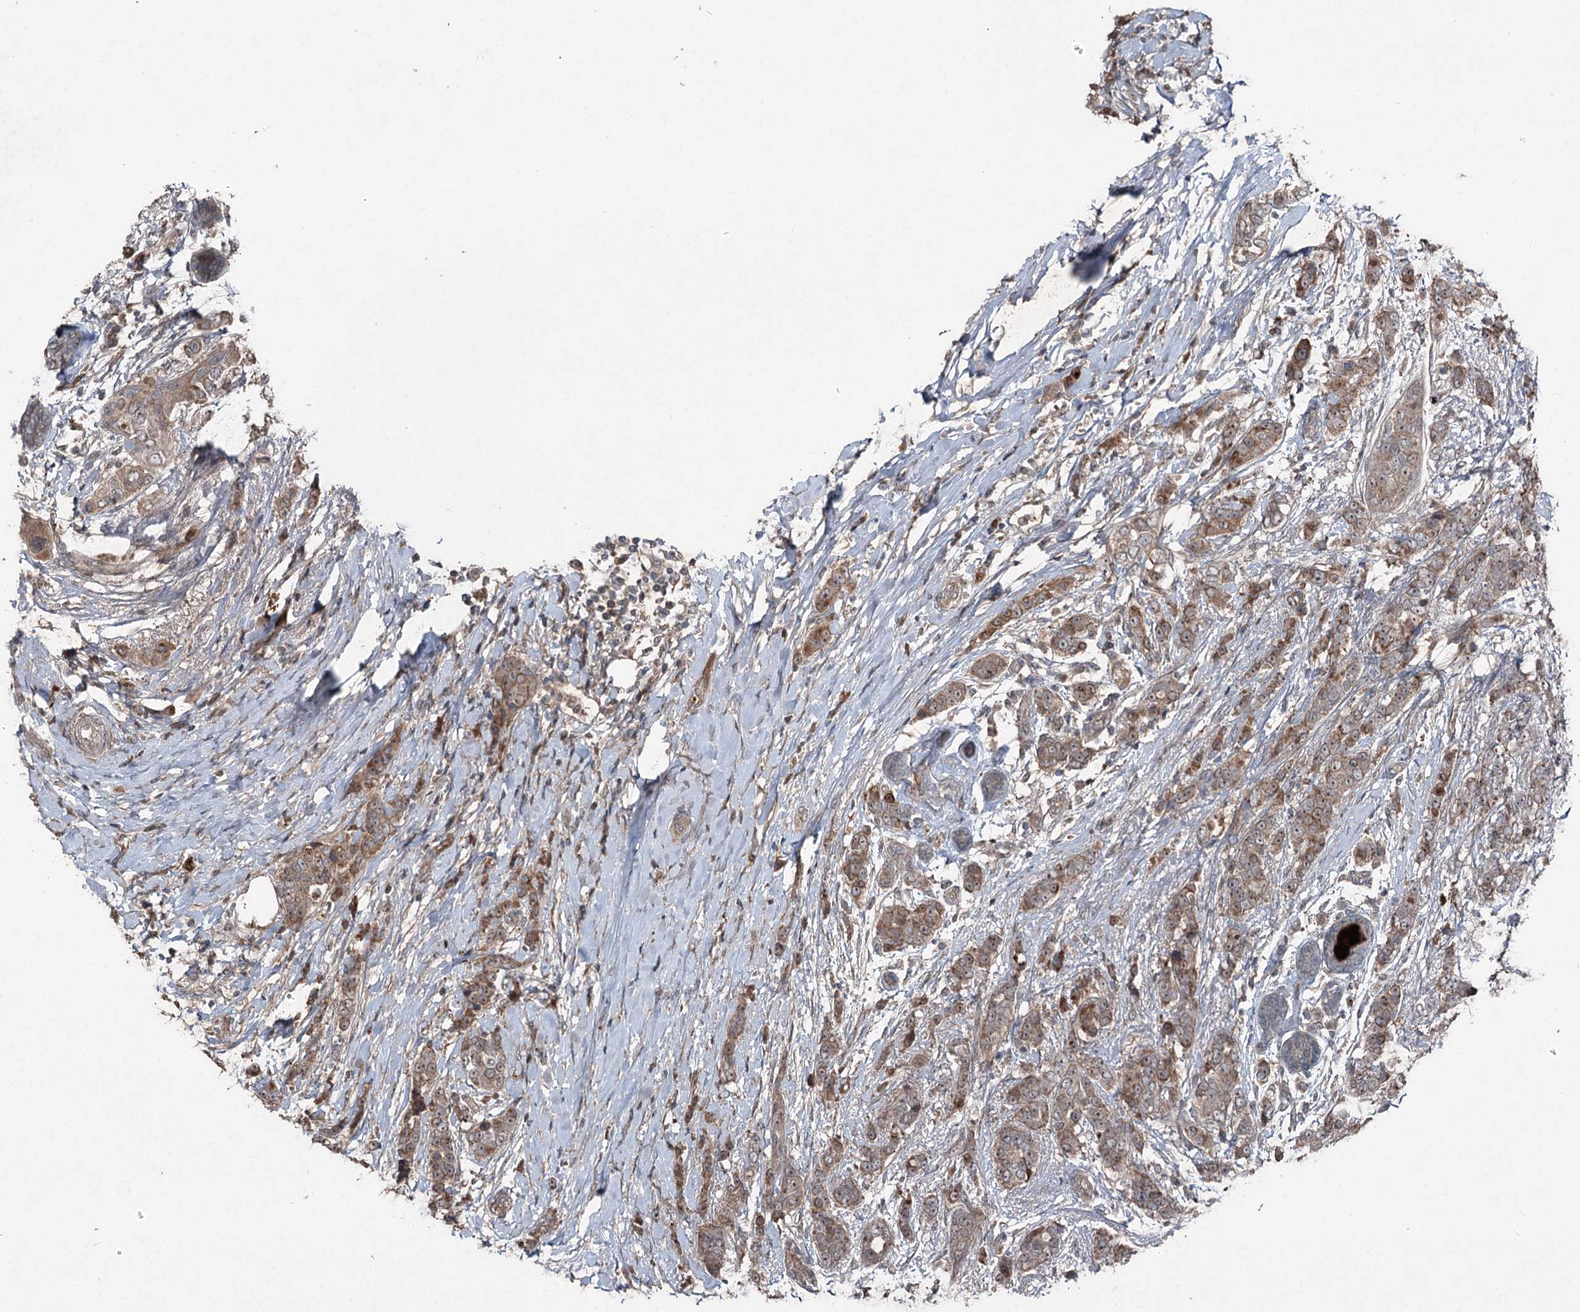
{"staining": {"intensity": "moderate", "quantity": ">75%", "location": "cytoplasmic/membranous"}, "tissue": "breast cancer", "cell_type": "Tumor cells", "image_type": "cancer", "snomed": [{"axis": "morphology", "description": "Lobular carcinoma"}, {"axis": "topography", "description": "Breast"}], "caption": "High-magnification brightfield microscopy of breast lobular carcinoma stained with DAB (3,3'-diaminobenzidine) (brown) and counterstained with hematoxylin (blue). tumor cells exhibit moderate cytoplasmic/membranous positivity is seen in about>75% of cells.", "gene": "MAPK8IP2", "patient": {"sex": "female", "age": 51}}